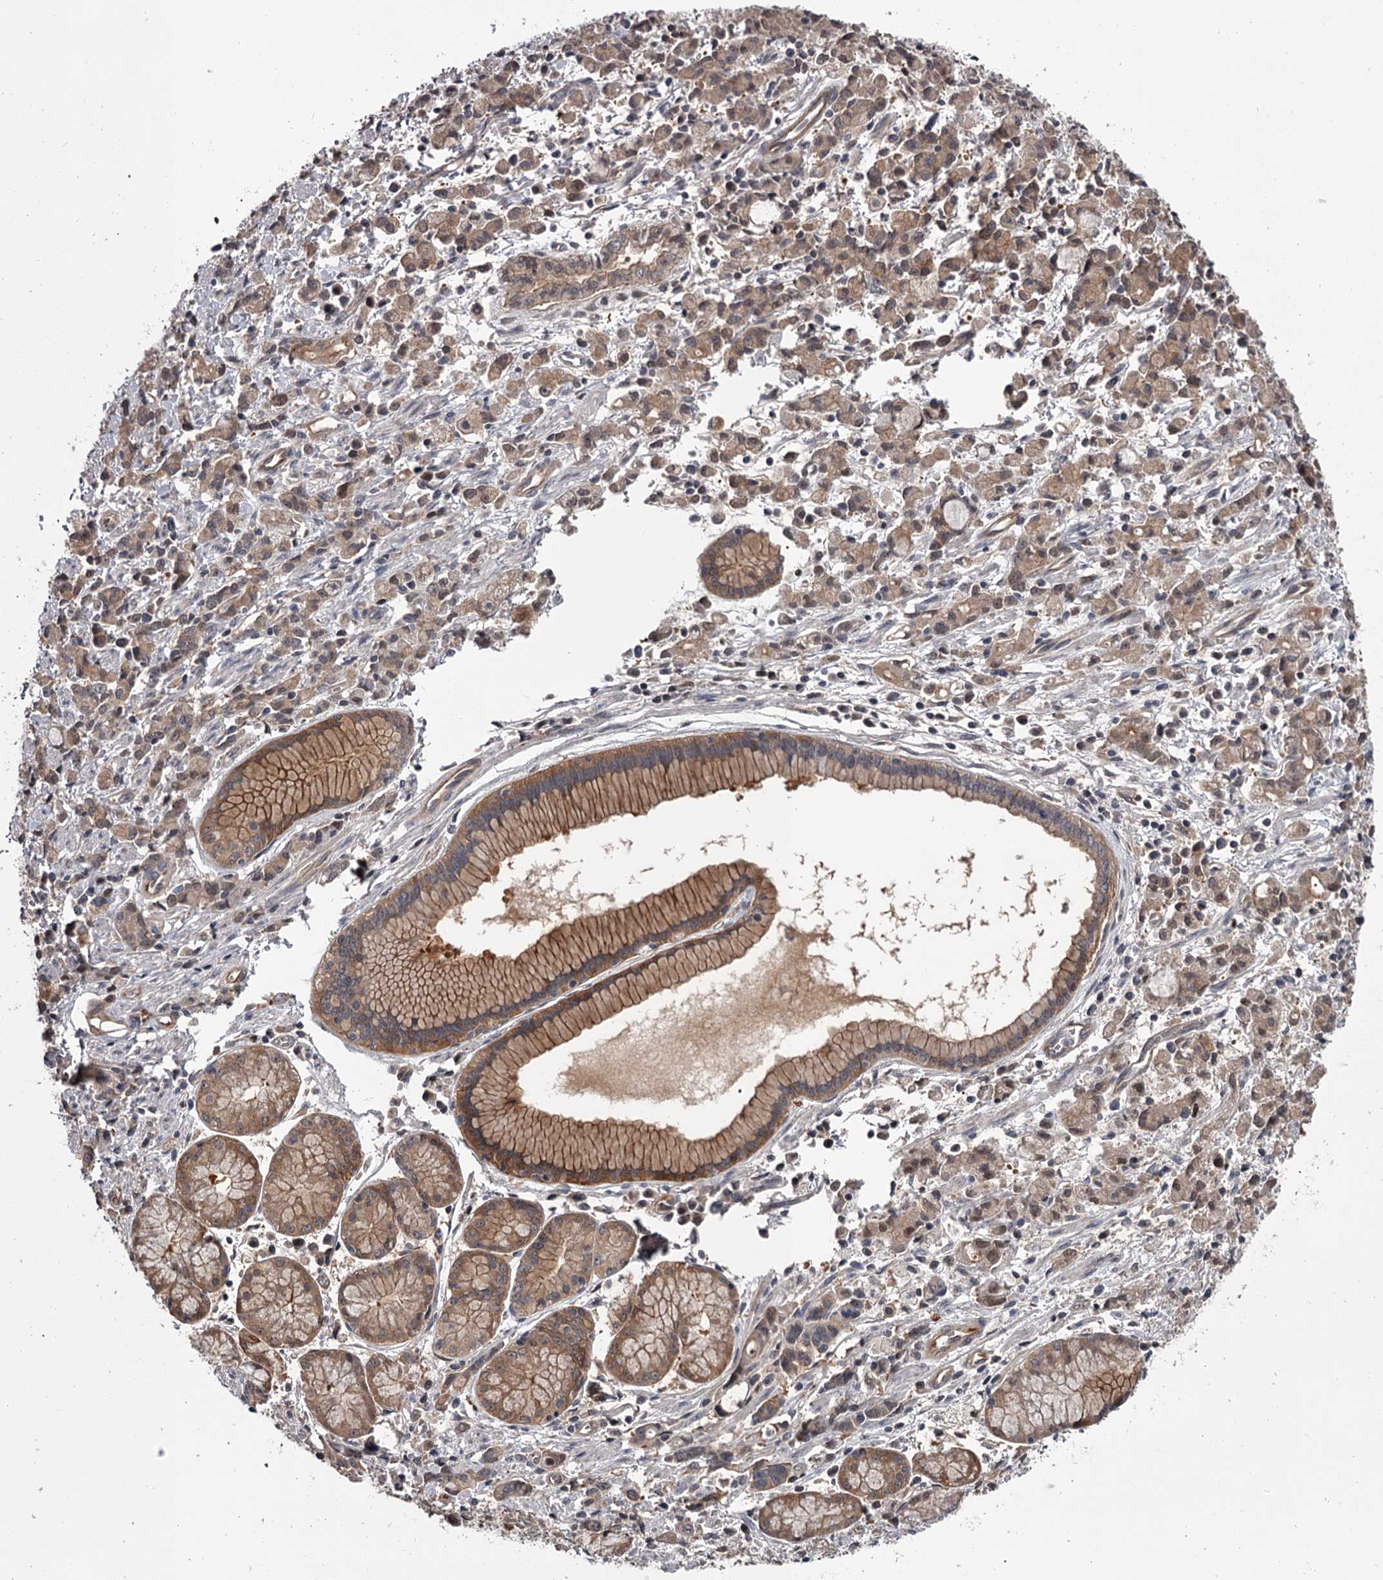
{"staining": {"intensity": "weak", "quantity": "25%-75%", "location": "cytoplasmic/membranous"}, "tissue": "stomach cancer", "cell_type": "Tumor cells", "image_type": "cancer", "snomed": [{"axis": "morphology", "description": "Adenocarcinoma, NOS"}, {"axis": "topography", "description": "Stomach, lower"}], "caption": "High-power microscopy captured an immunohistochemistry (IHC) photomicrograph of stomach cancer, revealing weak cytoplasmic/membranous expression in about 25%-75% of tumor cells. The protein of interest is shown in brown color, while the nuclei are stained blue.", "gene": "DAO", "patient": {"sex": "female", "age": 43}}